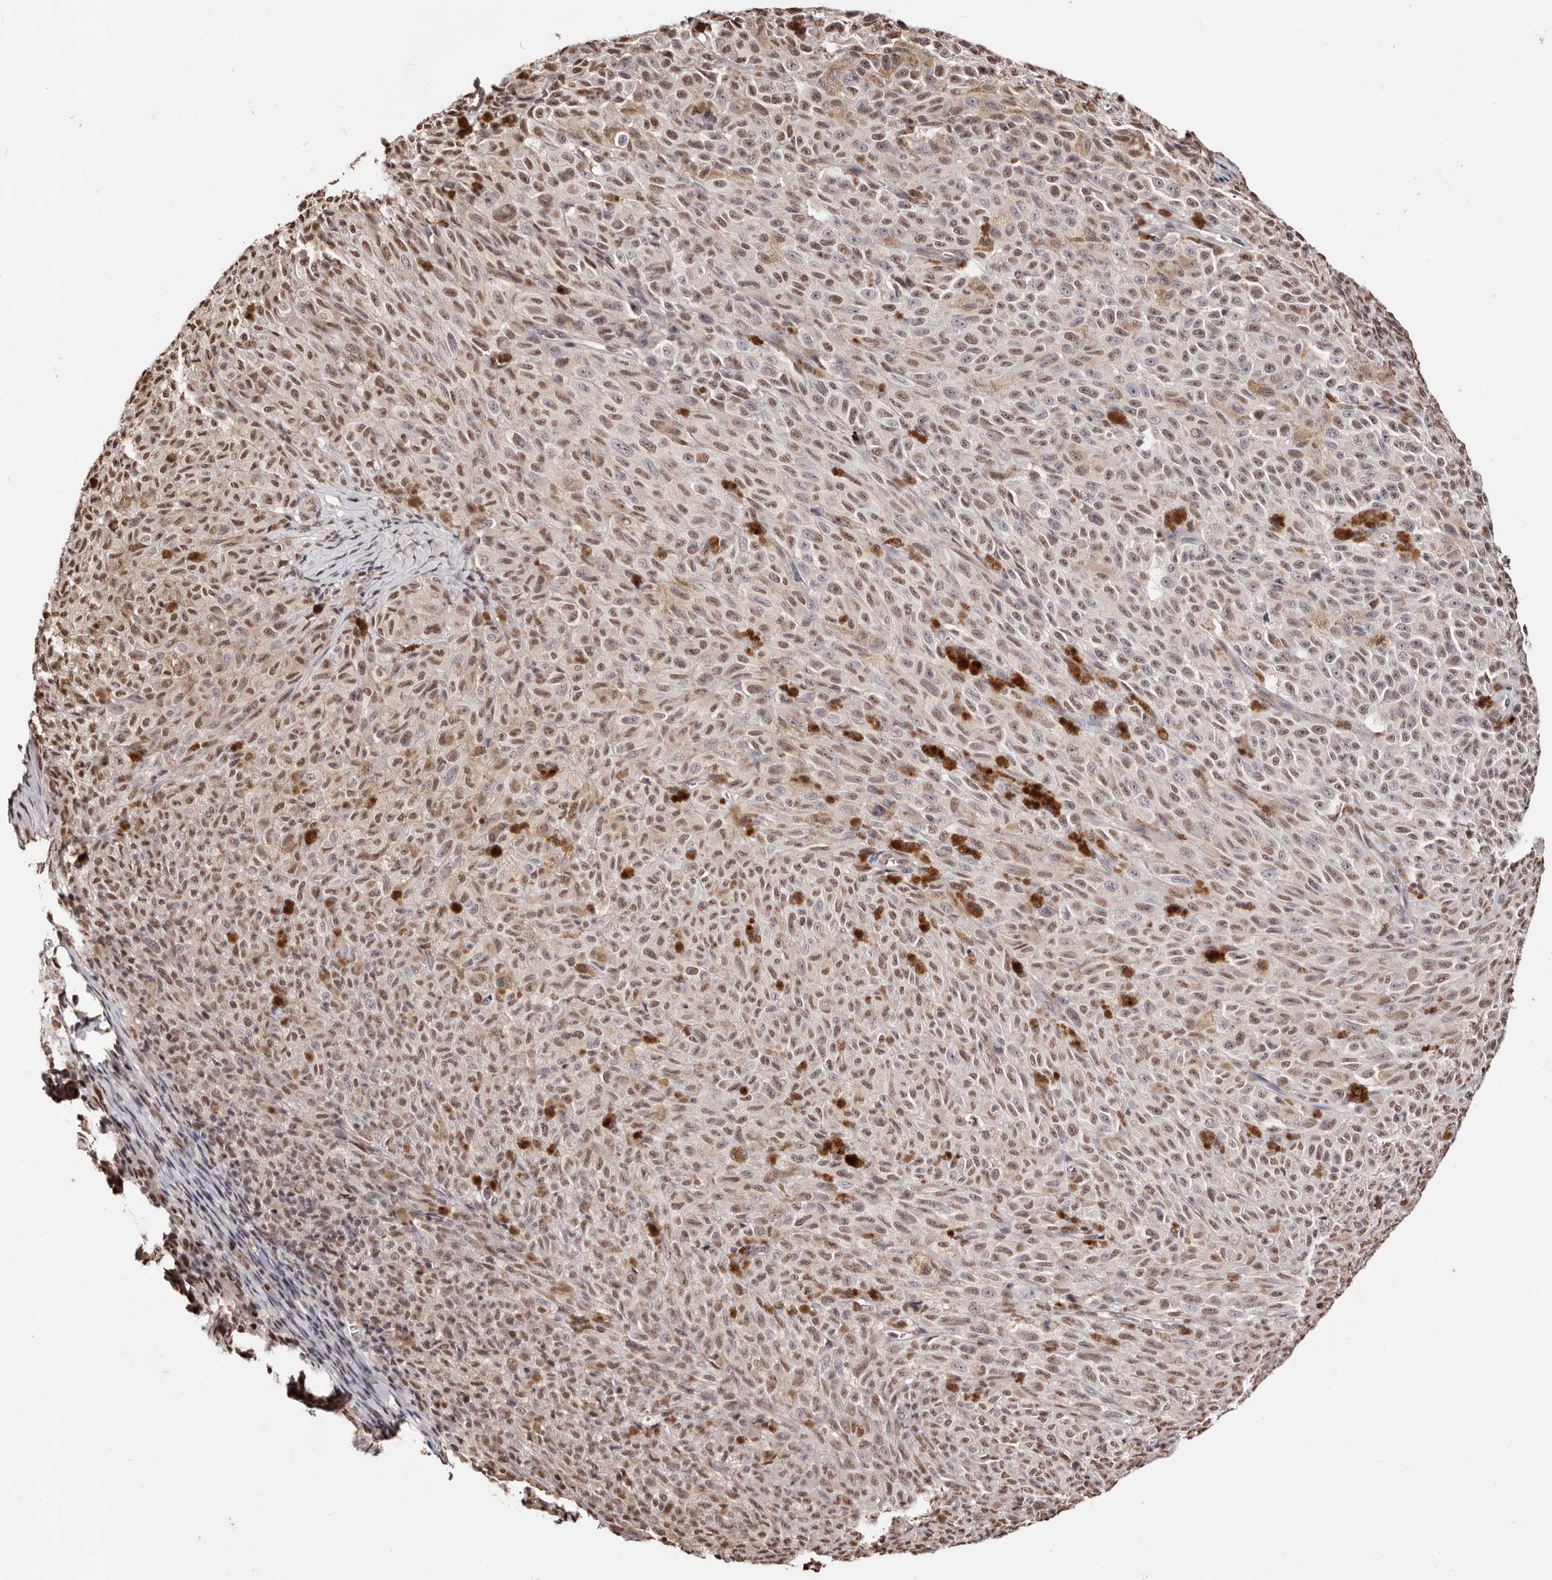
{"staining": {"intensity": "moderate", "quantity": ">75%", "location": "nuclear"}, "tissue": "melanoma", "cell_type": "Tumor cells", "image_type": "cancer", "snomed": [{"axis": "morphology", "description": "Malignant melanoma, NOS"}, {"axis": "topography", "description": "Skin"}], "caption": "Human malignant melanoma stained with a protein marker exhibits moderate staining in tumor cells.", "gene": "BICRAL", "patient": {"sex": "female", "age": 82}}